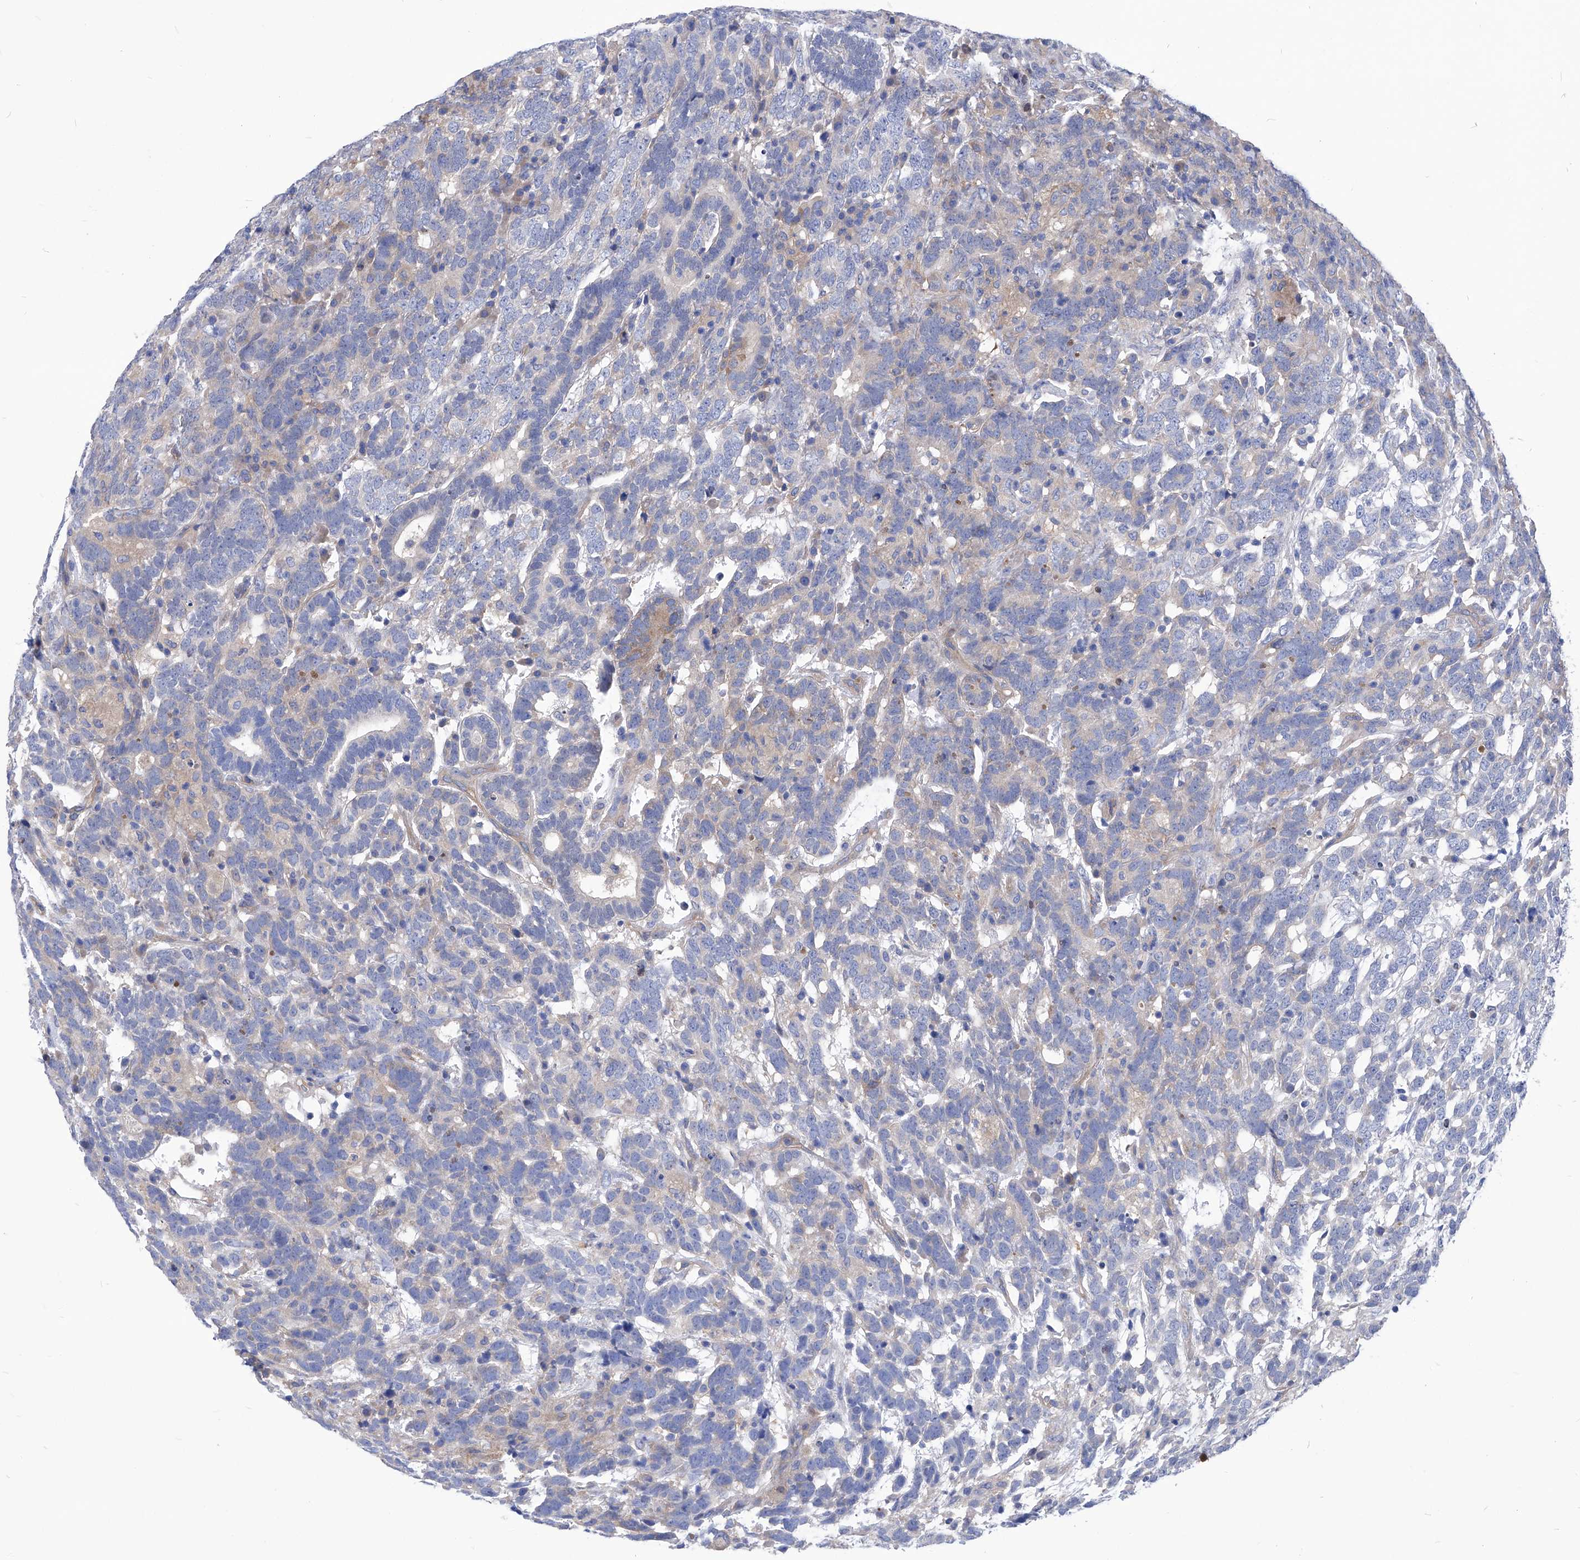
{"staining": {"intensity": "weak", "quantity": "<25%", "location": "cytoplasmic/membranous"}, "tissue": "testis cancer", "cell_type": "Tumor cells", "image_type": "cancer", "snomed": [{"axis": "morphology", "description": "Carcinoma, Embryonal, NOS"}, {"axis": "topography", "description": "Testis"}], "caption": "High power microscopy photomicrograph of an immunohistochemistry (IHC) photomicrograph of embryonal carcinoma (testis), revealing no significant expression in tumor cells.", "gene": "XPNPEP1", "patient": {"sex": "male", "age": 26}}